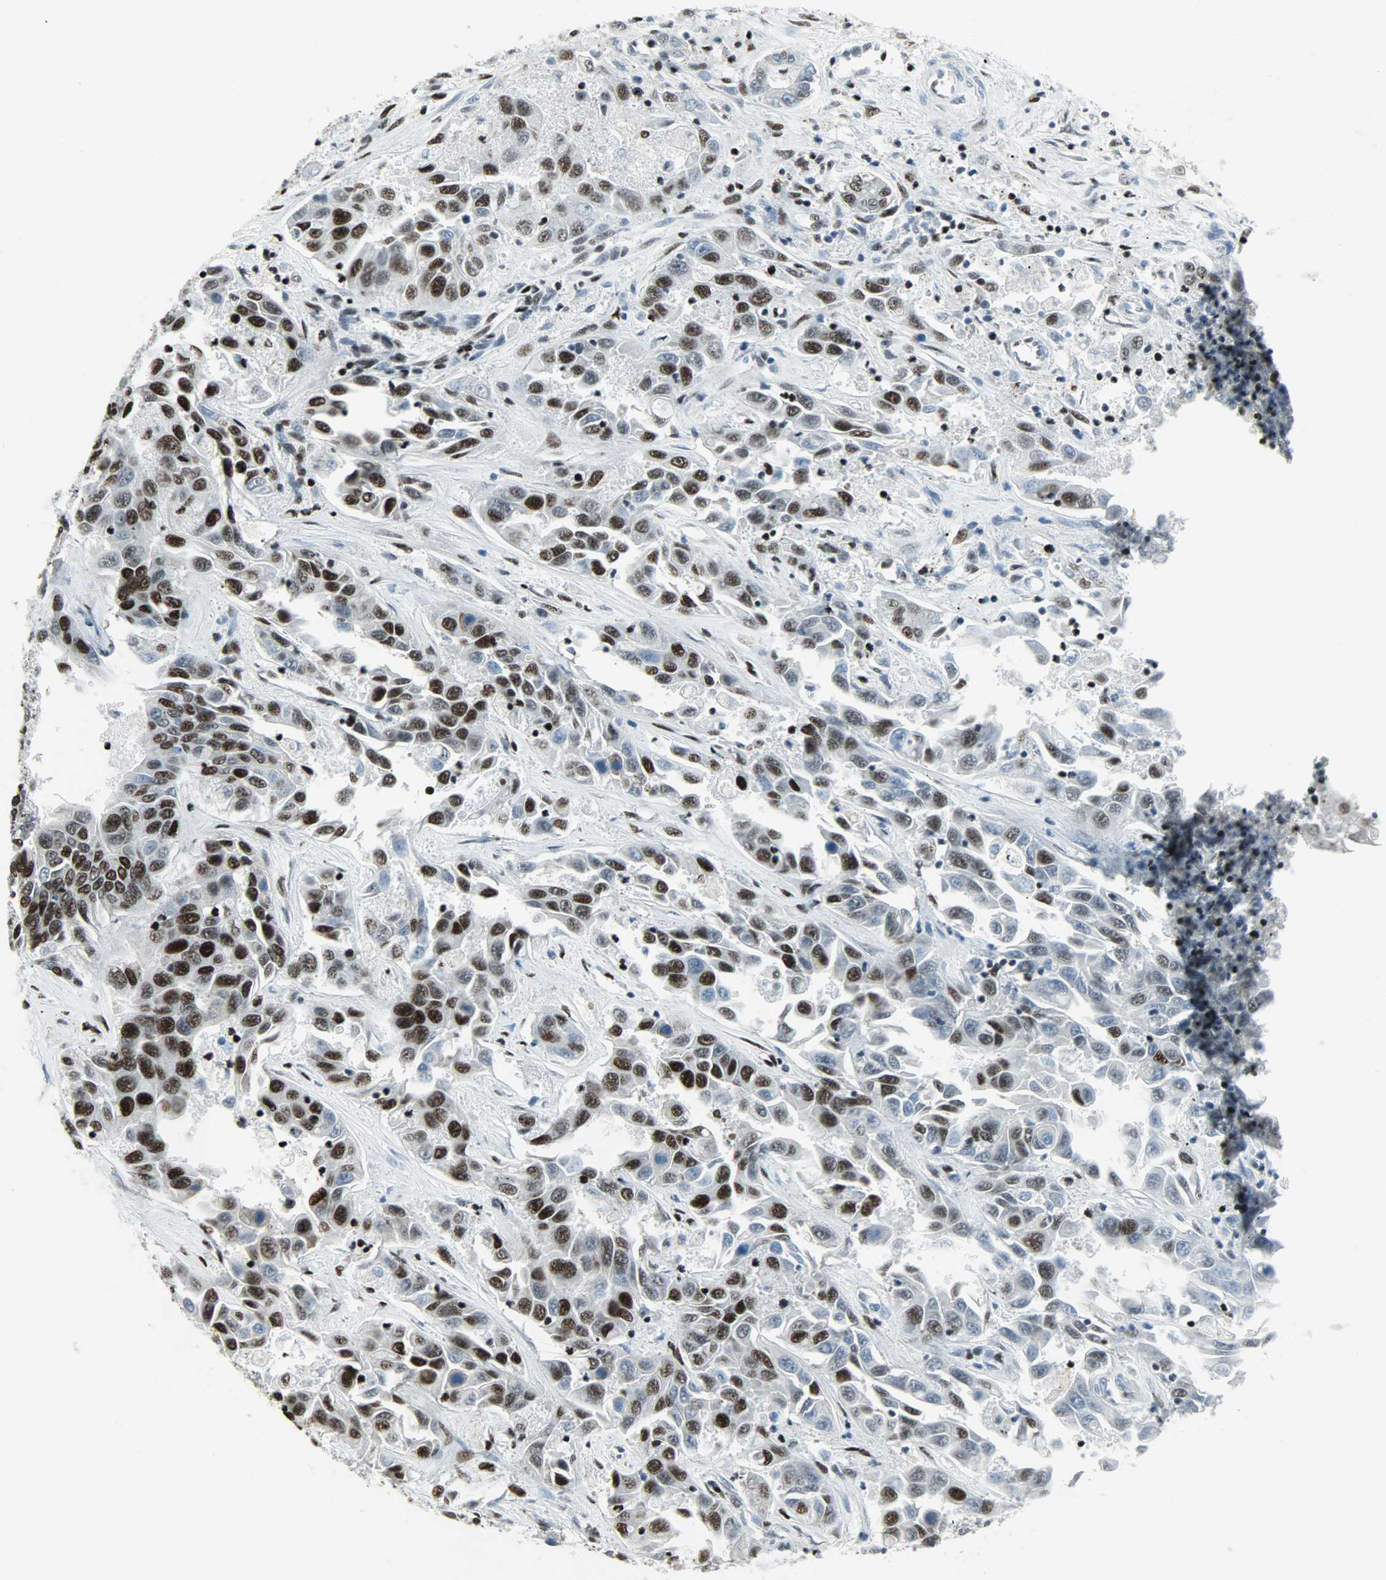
{"staining": {"intensity": "strong", "quantity": ">75%", "location": "nuclear"}, "tissue": "liver cancer", "cell_type": "Tumor cells", "image_type": "cancer", "snomed": [{"axis": "morphology", "description": "Cholangiocarcinoma"}, {"axis": "topography", "description": "Liver"}], "caption": "High-magnification brightfield microscopy of liver cancer (cholangiocarcinoma) stained with DAB (brown) and counterstained with hematoxylin (blue). tumor cells exhibit strong nuclear expression is present in approximately>75% of cells.", "gene": "SNRPA", "patient": {"sex": "female", "age": 52}}